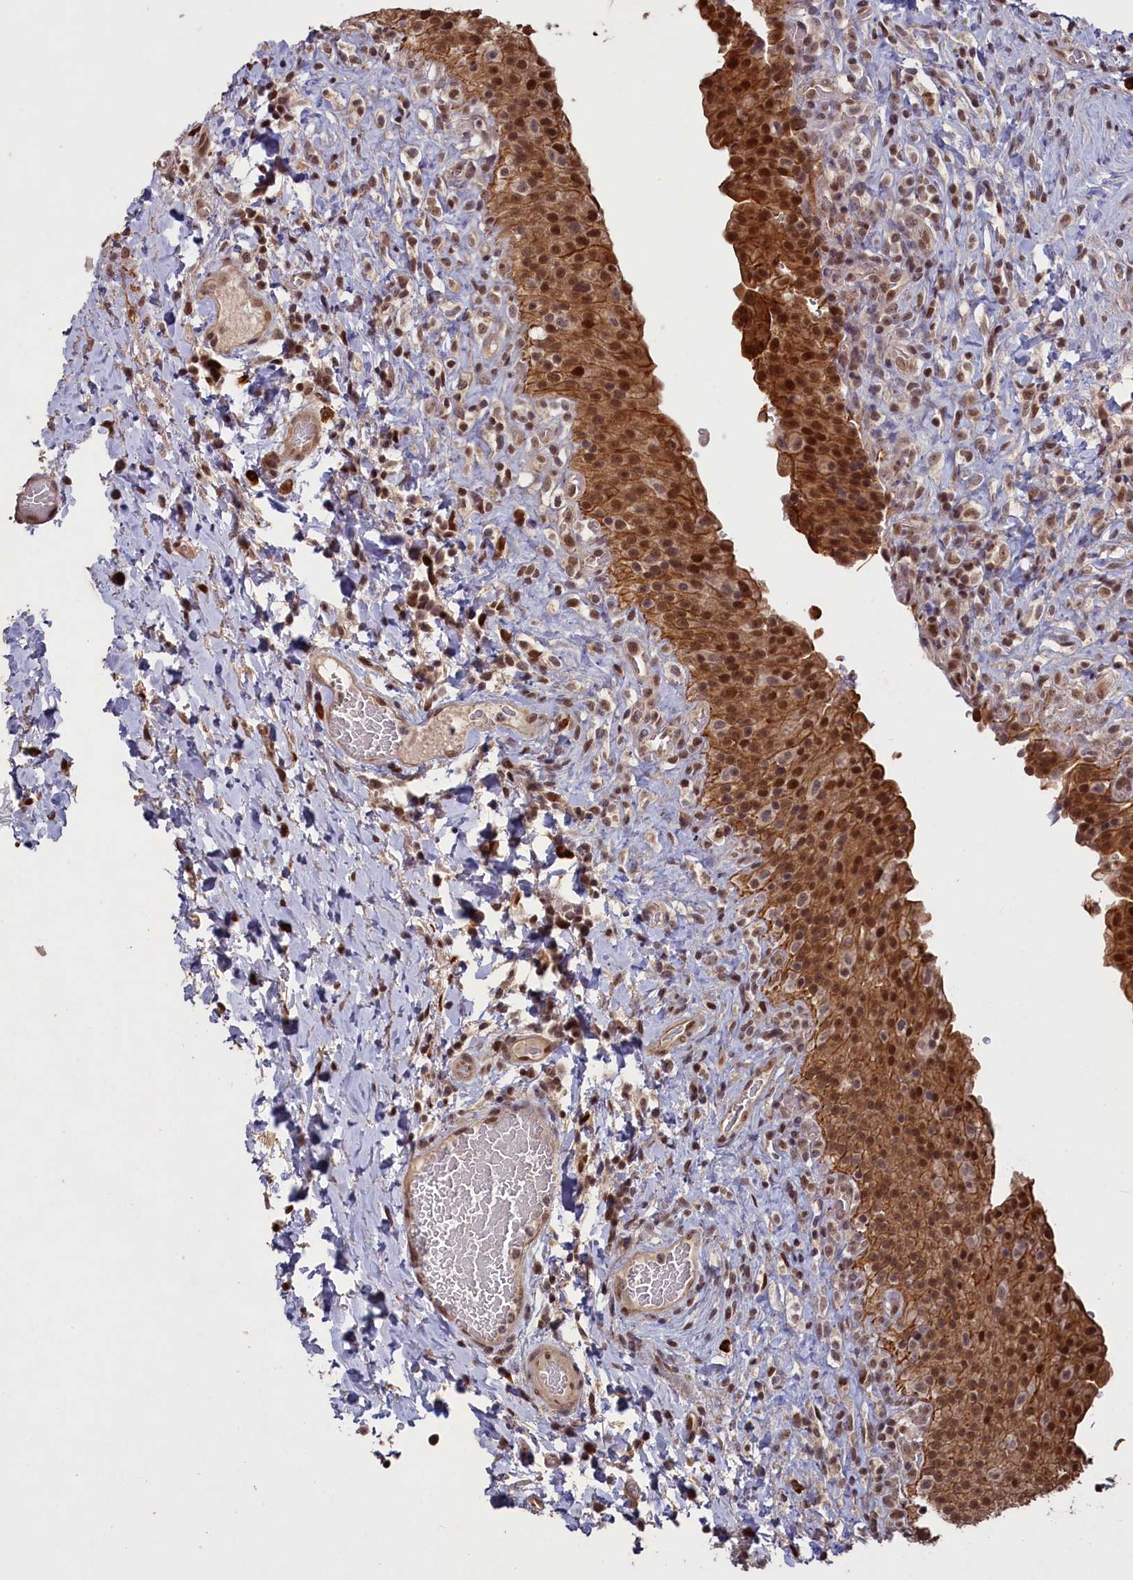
{"staining": {"intensity": "strong", "quantity": ">75%", "location": "cytoplasmic/membranous,nuclear"}, "tissue": "urinary bladder", "cell_type": "Urothelial cells", "image_type": "normal", "snomed": [{"axis": "morphology", "description": "Normal tissue, NOS"}, {"axis": "morphology", "description": "Inflammation, NOS"}, {"axis": "topography", "description": "Urinary bladder"}], "caption": "Strong cytoplasmic/membranous,nuclear positivity for a protein is identified in approximately >75% of urothelial cells of unremarkable urinary bladder using immunohistochemistry (IHC).", "gene": "NAE1", "patient": {"sex": "male", "age": 64}}